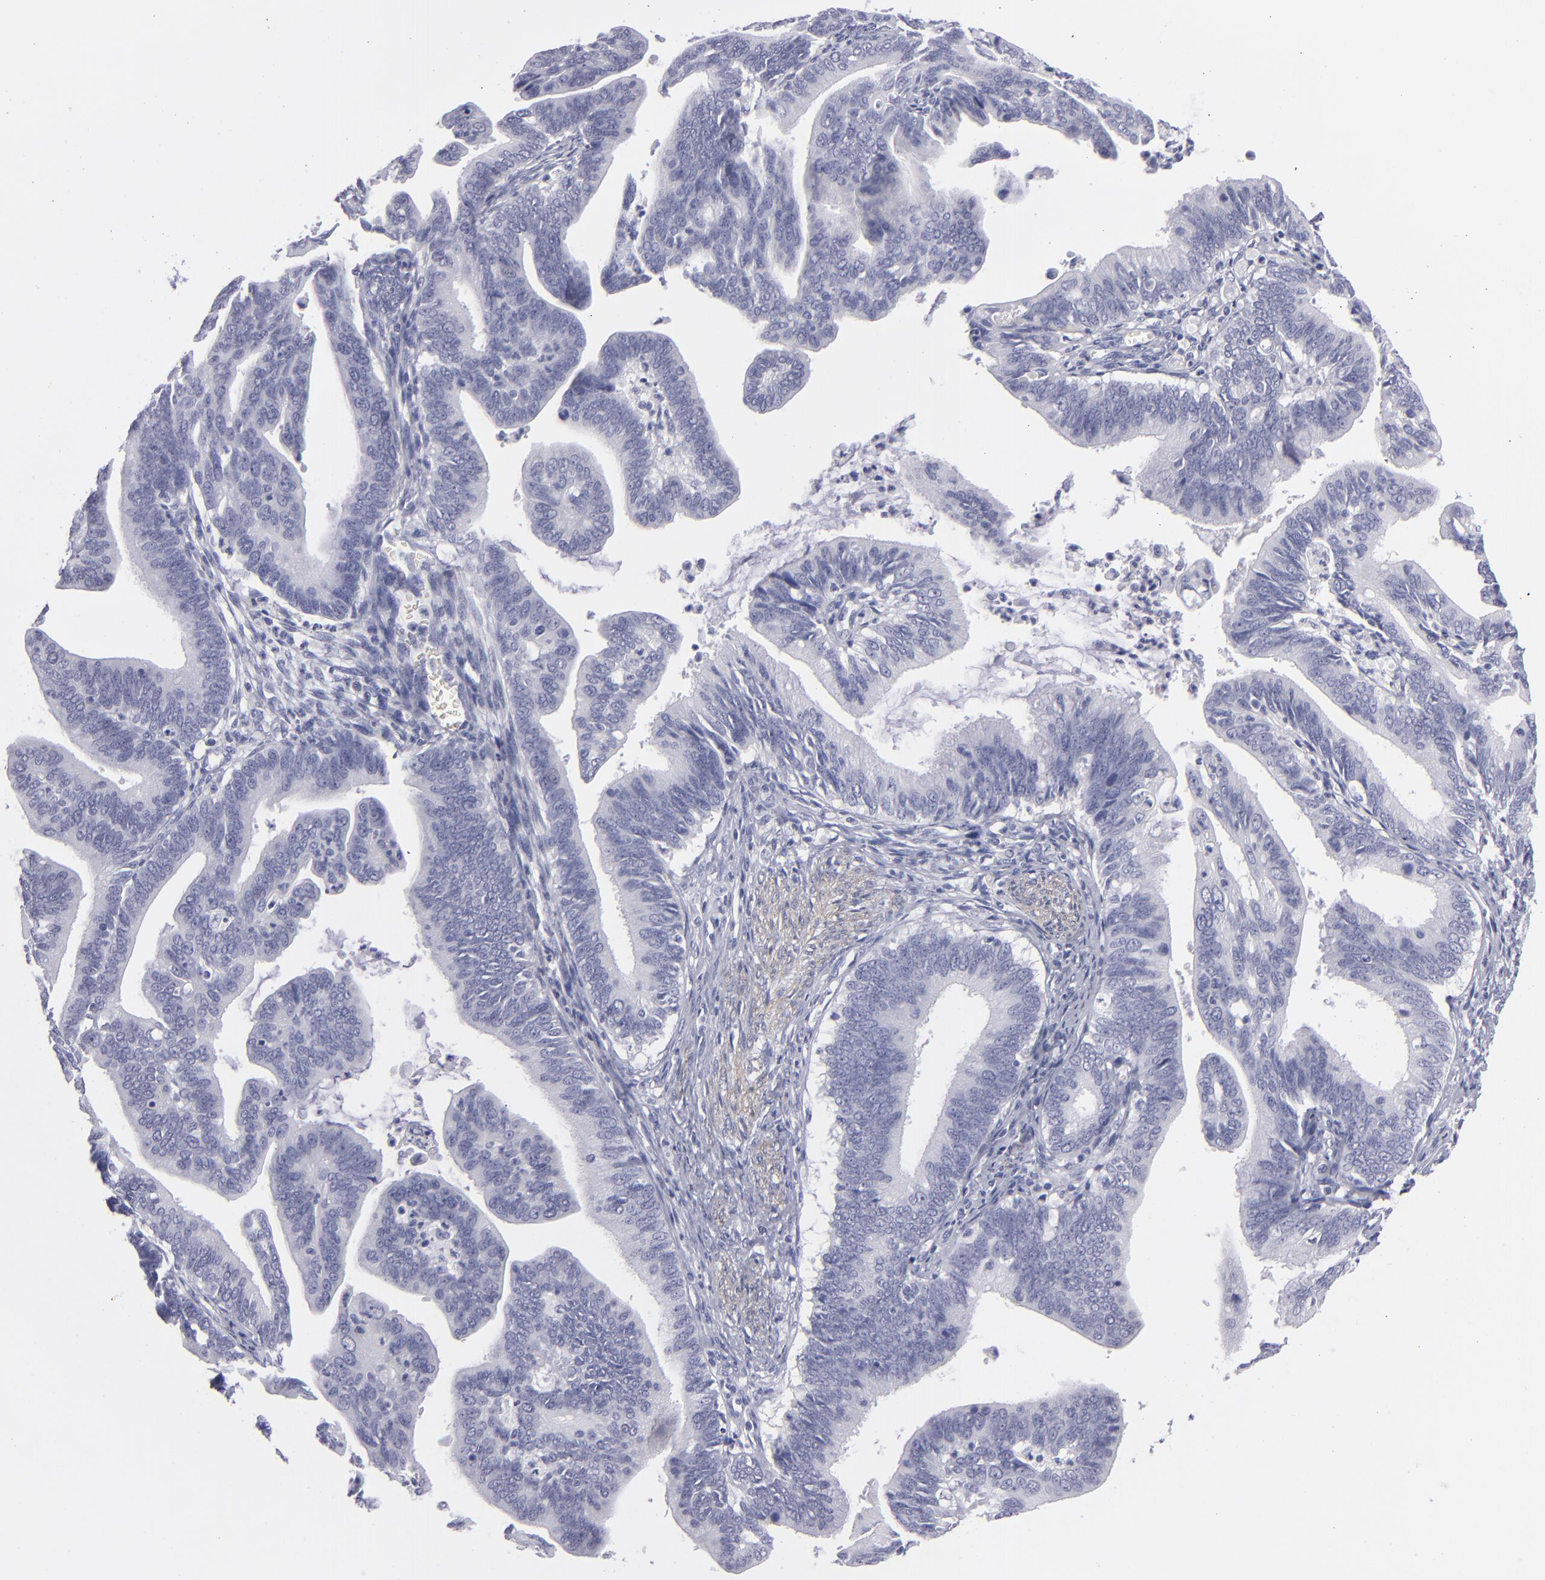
{"staining": {"intensity": "negative", "quantity": "none", "location": "none"}, "tissue": "cervical cancer", "cell_type": "Tumor cells", "image_type": "cancer", "snomed": [{"axis": "morphology", "description": "Adenocarcinoma, NOS"}, {"axis": "topography", "description": "Cervix"}], "caption": "High power microscopy photomicrograph of an immunohistochemistry micrograph of cervical adenocarcinoma, revealing no significant positivity in tumor cells.", "gene": "MYH11", "patient": {"sex": "female", "age": 47}}